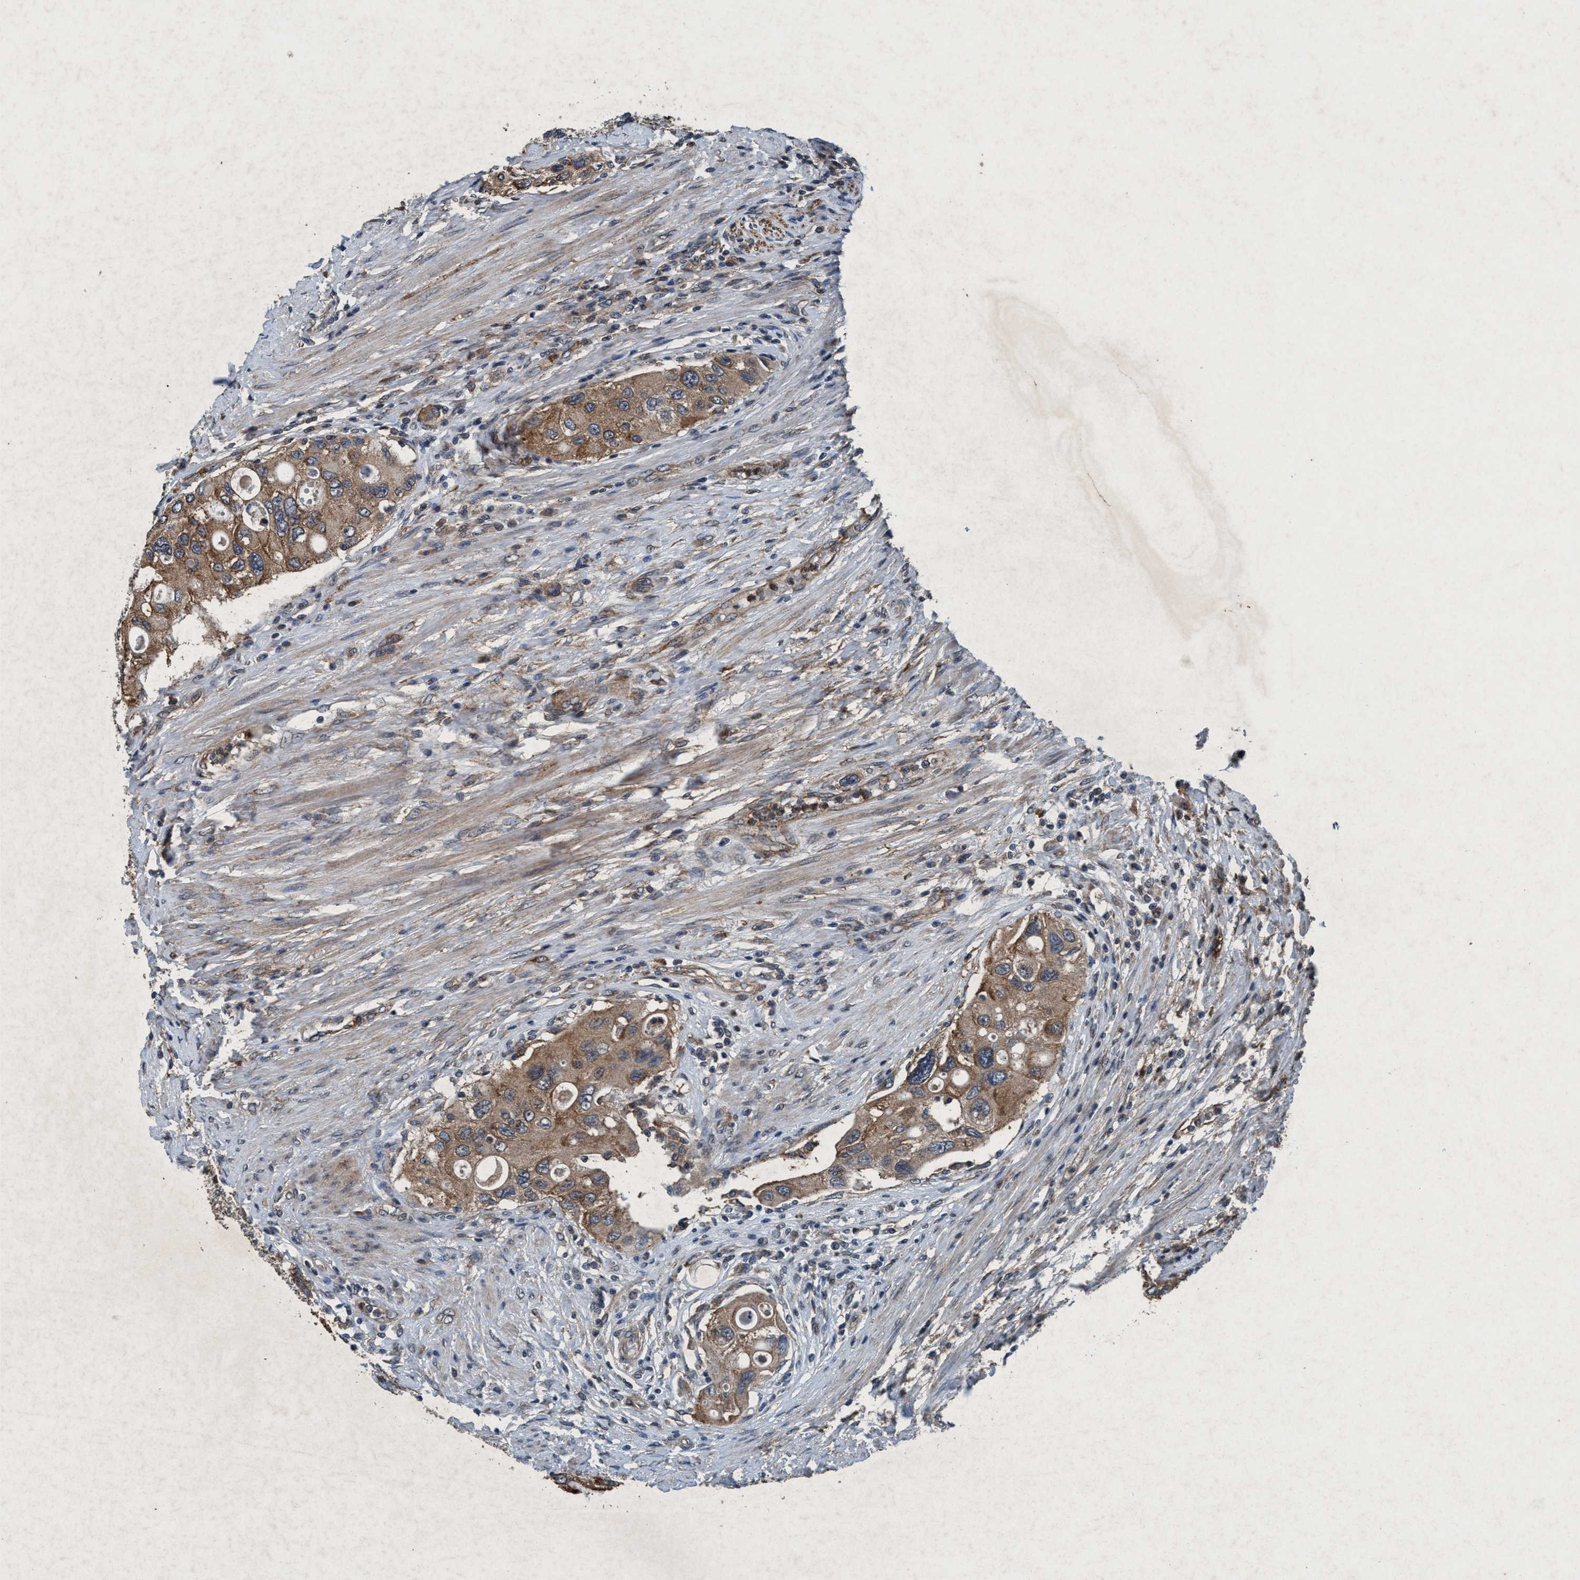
{"staining": {"intensity": "moderate", "quantity": ">75%", "location": "cytoplasmic/membranous"}, "tissue": "urothelial cancer", "cell_type": "Tumor cells", "image_type": "cancer", "snomed": [{"axis": "morphology", "description": "Urothelial carcinoma, High grade"}, {"axis": "topography", "description": "Urinary bladder"}], "caption": "Brown immunohistochemical staining in human urothelial cancer exhibits moderate cytoplasmic/membranous staining in approximately >75% of tumor cells. The staining was performed using DAB (3,3'-diaminobenzidine) to visualize the protein expression in brown, while the nuclei were stained in blue with hematoxylin (Magnification: 20x).", "gene": "AKT1S1", "patient": {"sex": "female", "age": 56}}